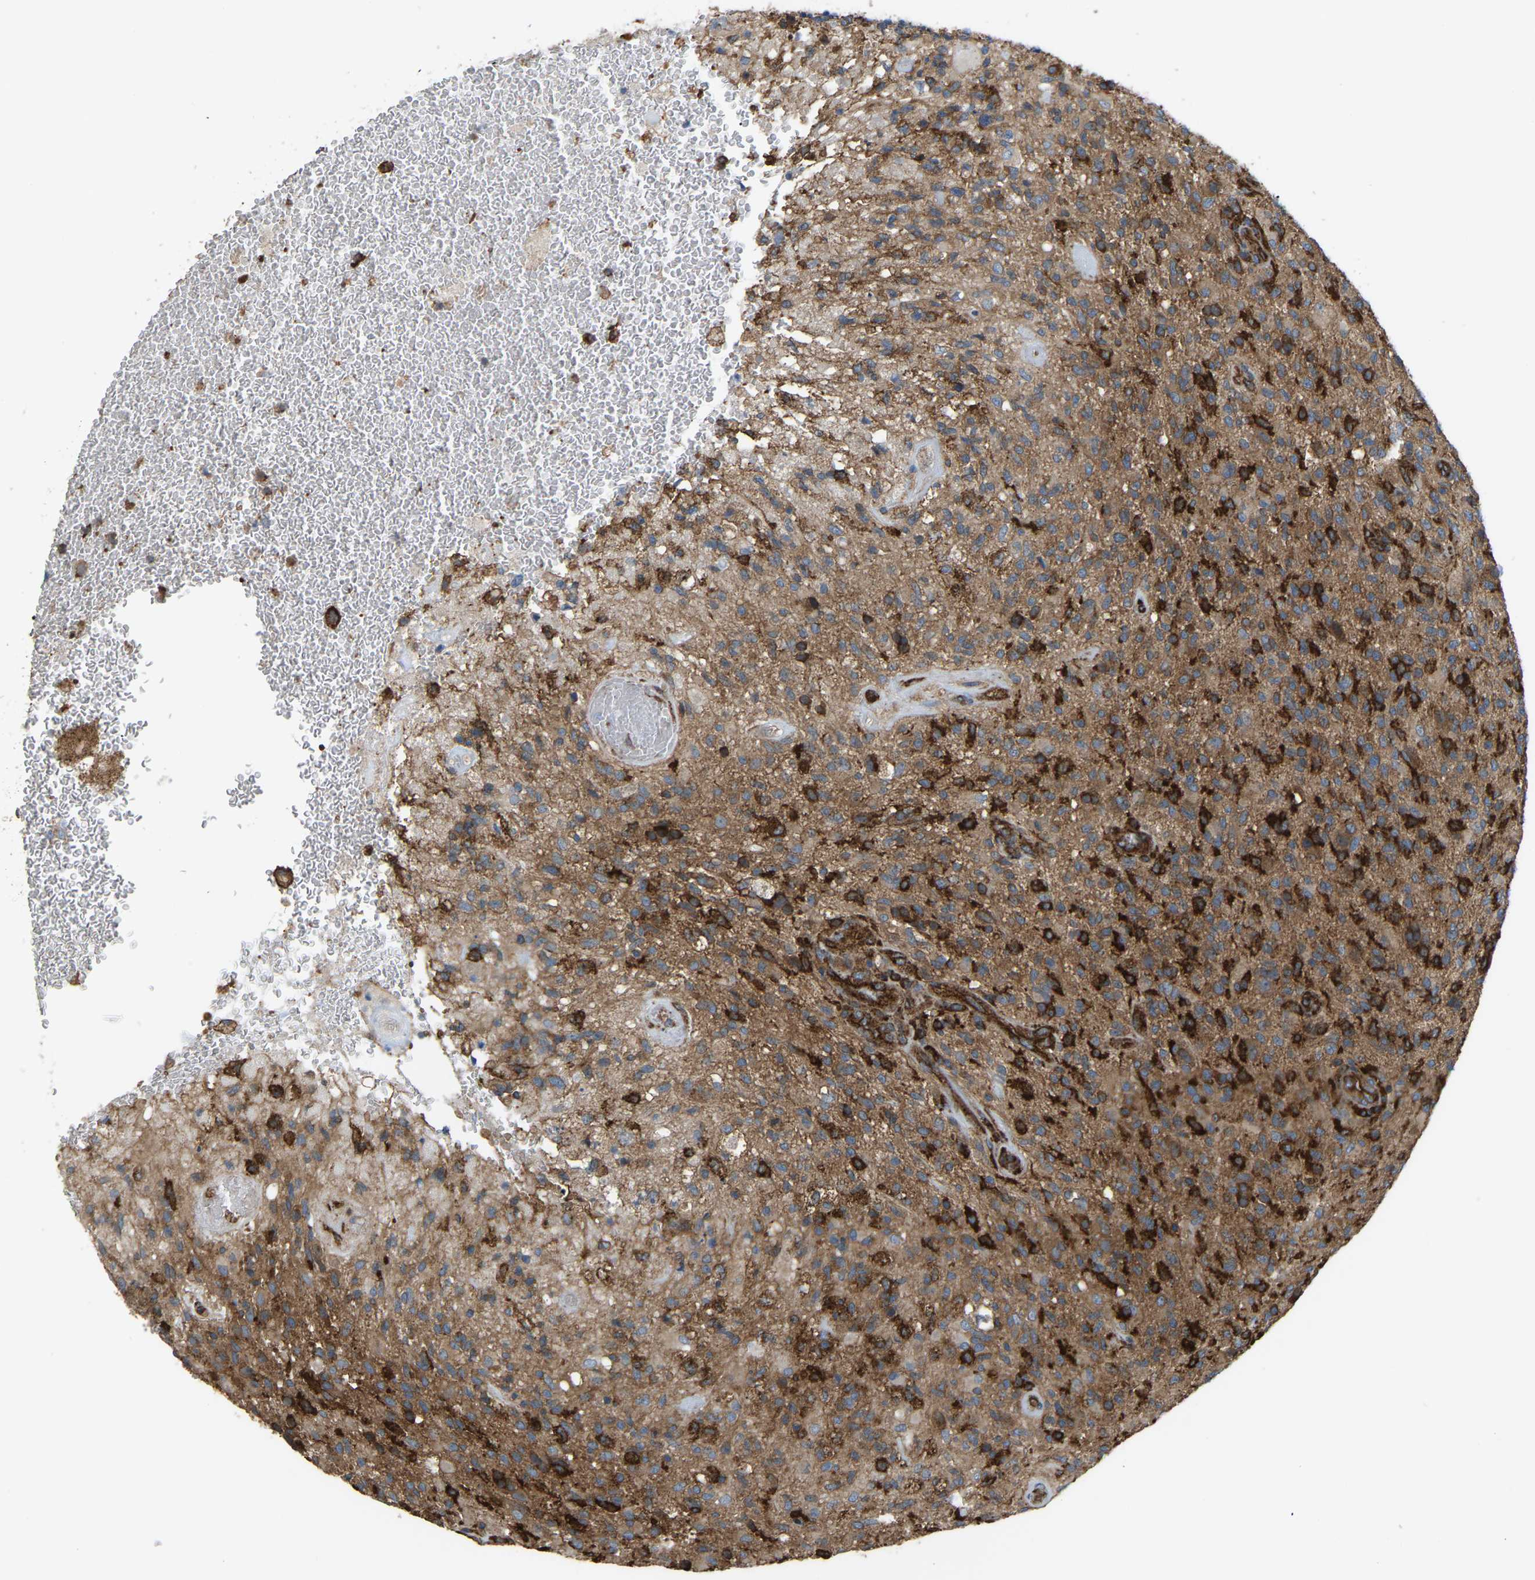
{"staining": {"intensity": "moderate", "quantity": ">75%", "location": "cytoplasmic/membranous"}, "tissue": "glioma", "cell_type": "Tumor cells", "image_type": "cancer", "snomed": [{"axis": "morphology", "description": "Glioma, malignant, High grade"}, {"axis": "topography", "description": "Brain"}], "caption": "This is an image of immunohistochemistry (IHC) staining of malignant glioma (high-grade), which shows moderate positivity in the cytoplasmic/membranous of tumor cells.", "gene": "PICALM", "patient": {"sex": "male", "age": 71}}